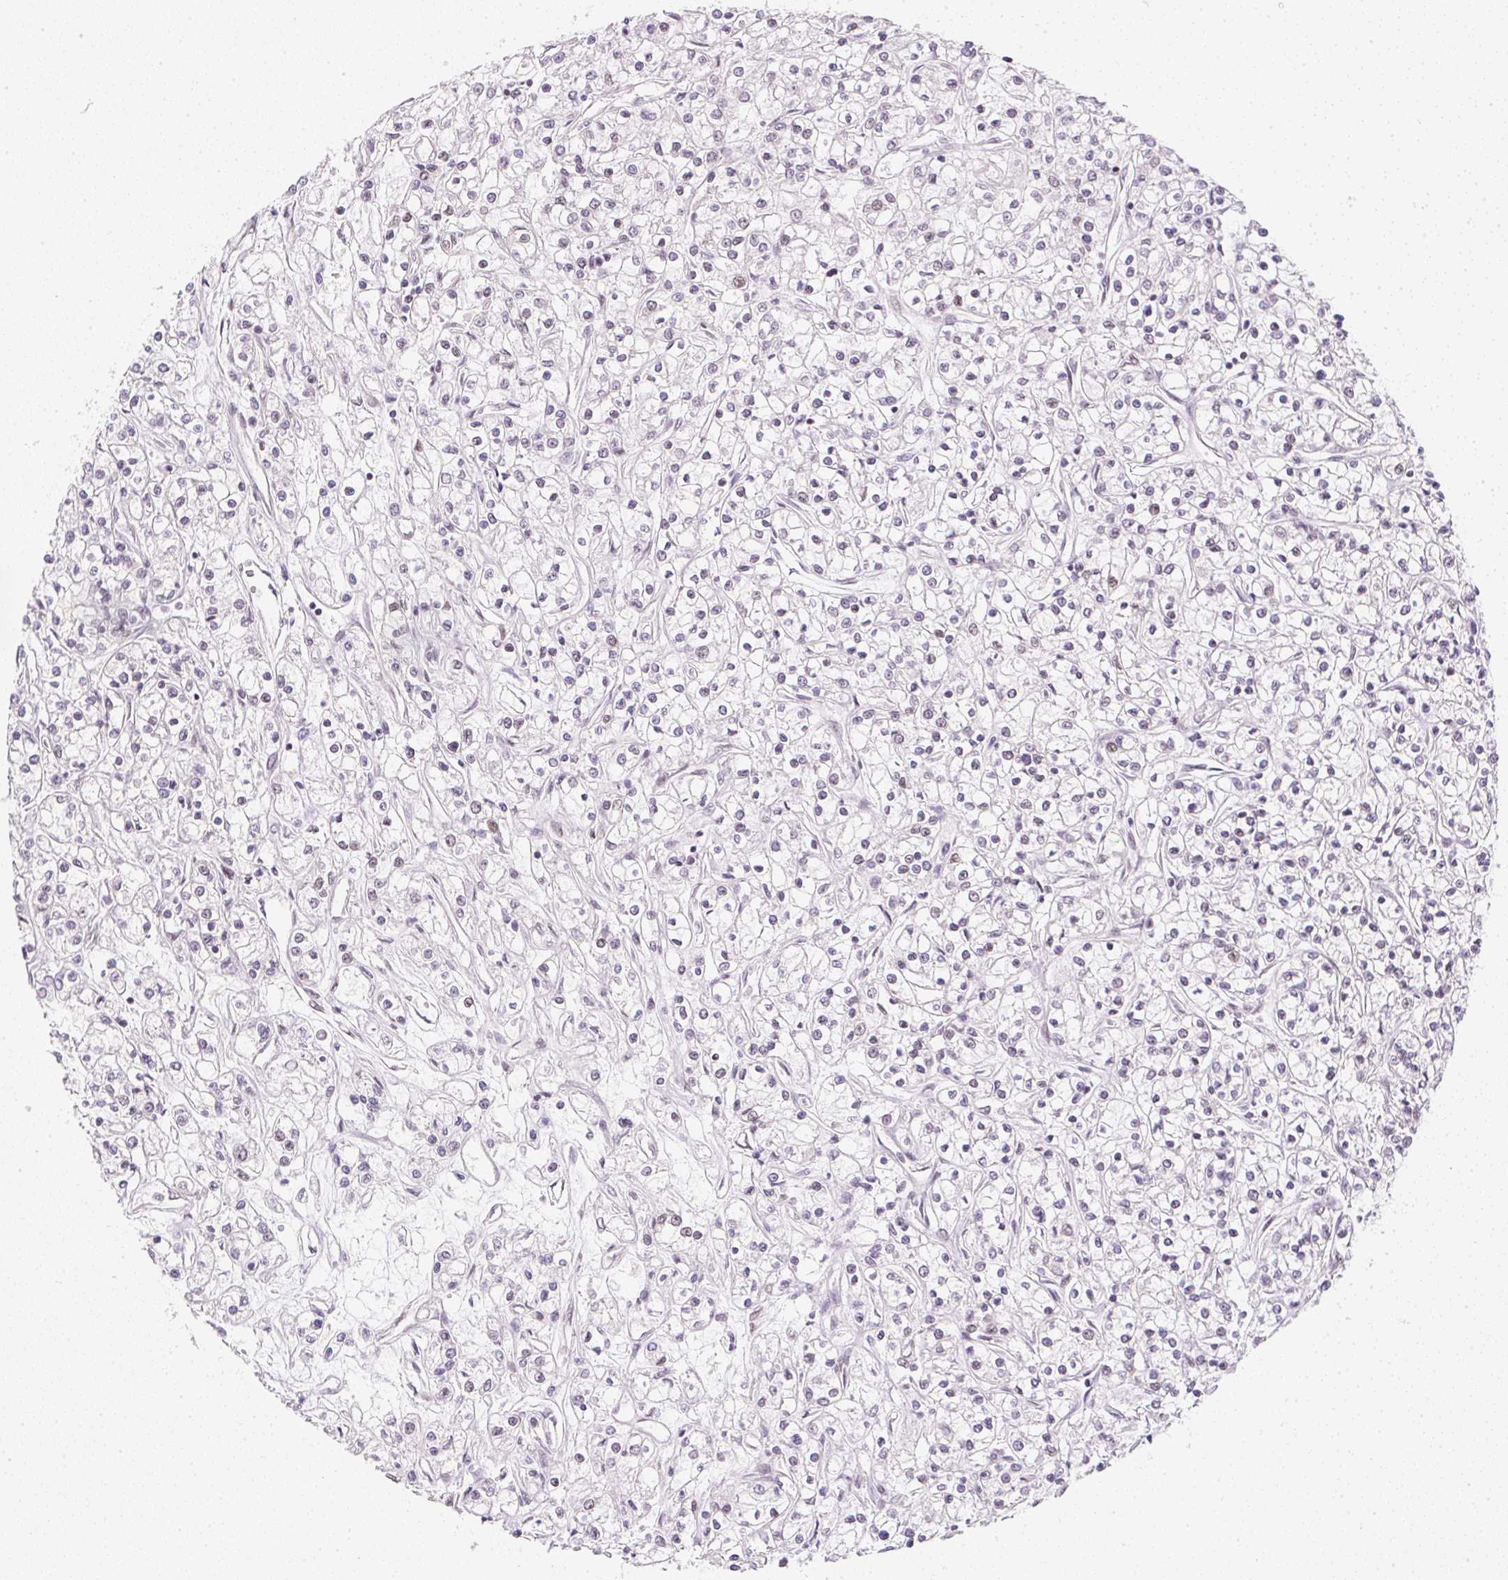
{"staining": {"intensity": "weak", "quantity": "<25%", "location": "nuclear"}, "tissue": "renal cancer", "cell_type": "Tumor cells", "image_type": "cancer", "snomed": [{"axis": "morphology", "description": "Adenocarcinoma, NOS"}, {"axis": "topography", "description": "Kidney"}], "caption": "Adenocarcinoma (renal) was stained to show a protein in brown. There is no significant expression in tumor cells.", "gene": "DPPA4", "patient": {"sex": "female", "age": 59}}